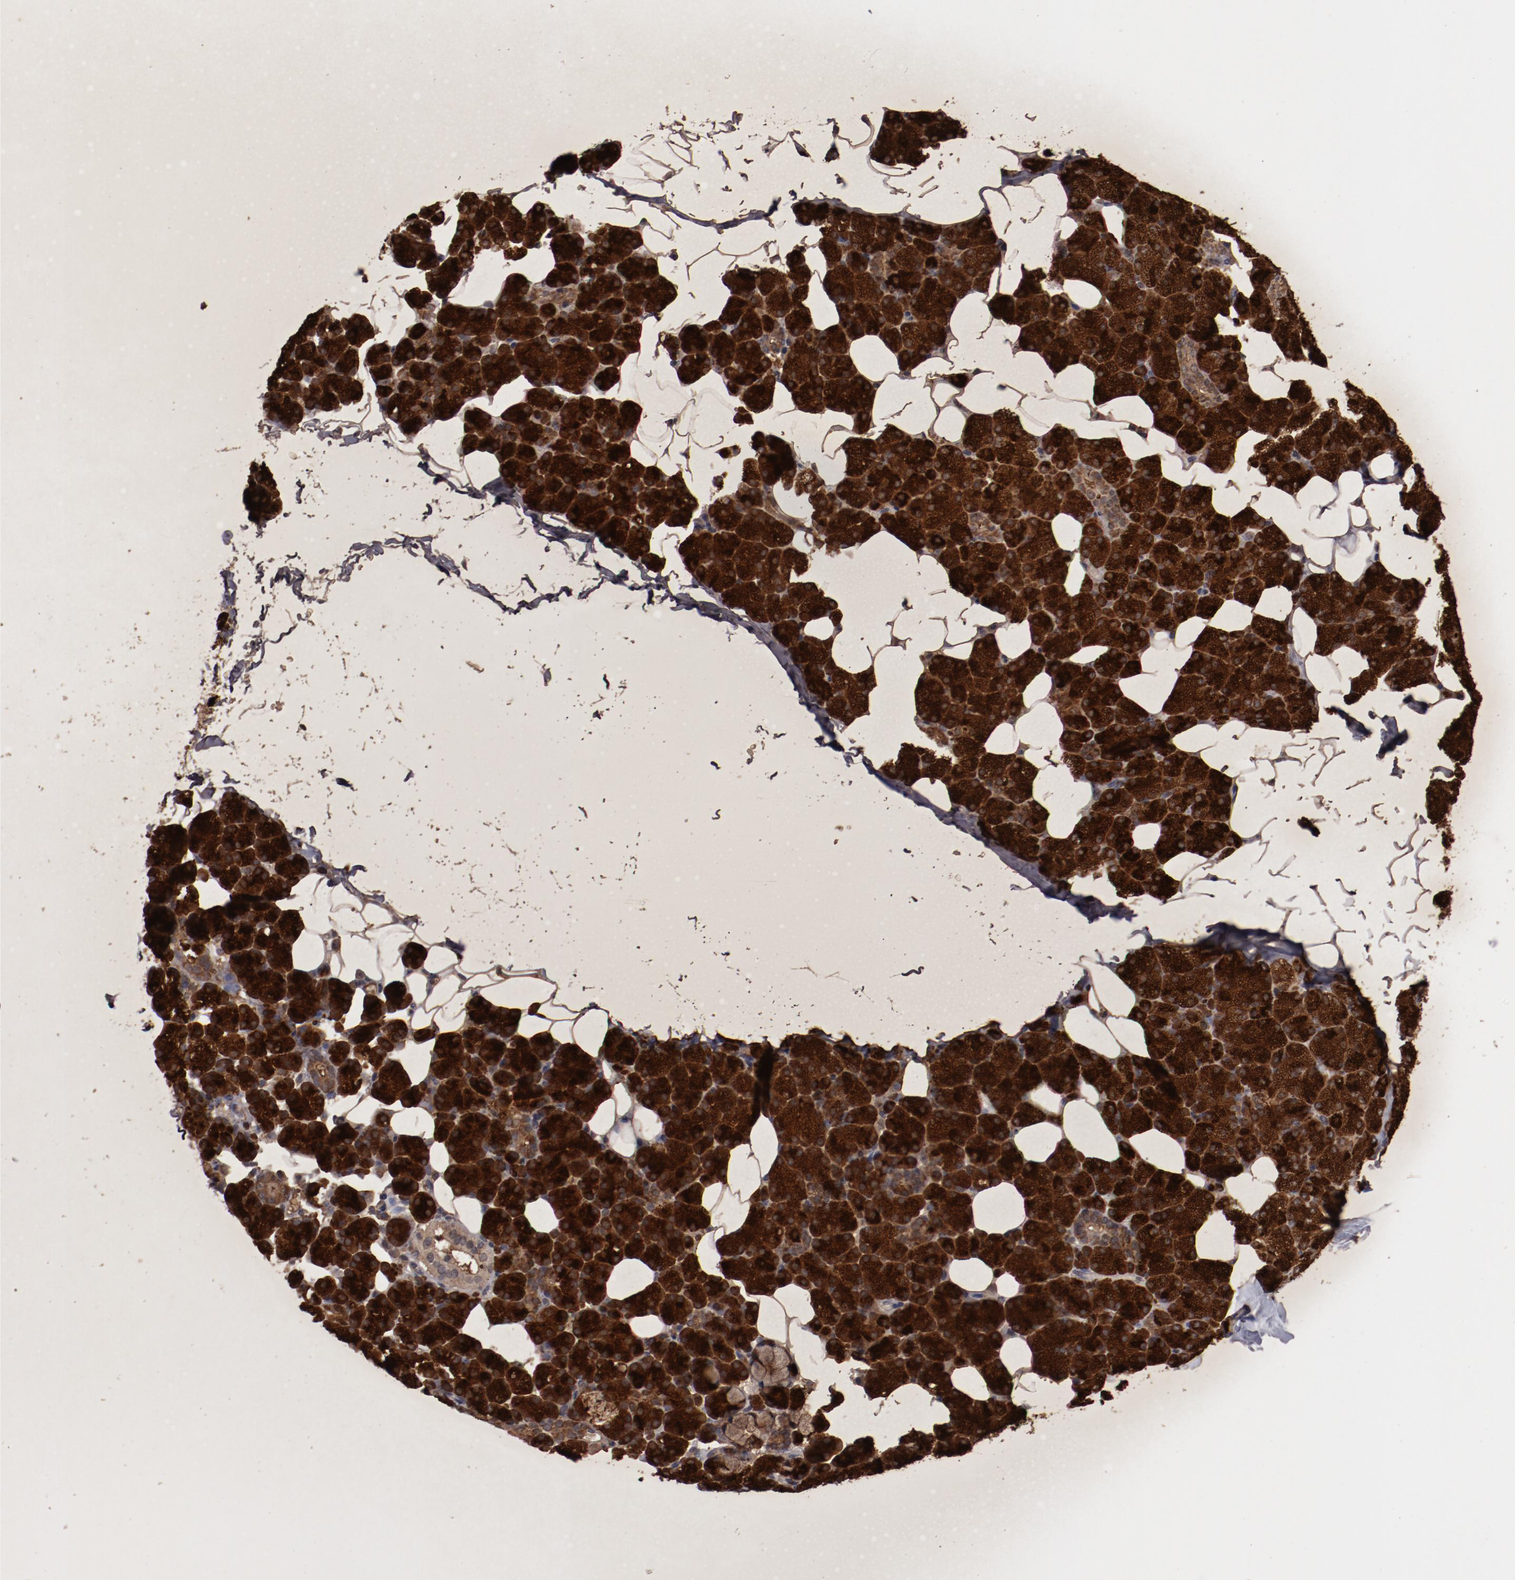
{"staining": {"intensity": "strong", "quantity": ">75%", "location": "cytoplasmic/membranous"}, "tissue": "salivary gland", "cell_type": "Glandular cells", "image_type": "normal", "snomed": [{"axis": "morphology", "description": "Normal tissue, NOS"}, {"axis": "topography", "description": "Lymph node"}, {"axis": "topography", "description": "Salivary gland"}], "caption": "A photomicrograph showing strong cytoplasmic/membranous staining in about >75% of glandular cells in benign salivary gland, as visualized by brown immunohistochemical staining.", "gene": "LRRC75B", "patient": {"sex": "male", "age": 8}}